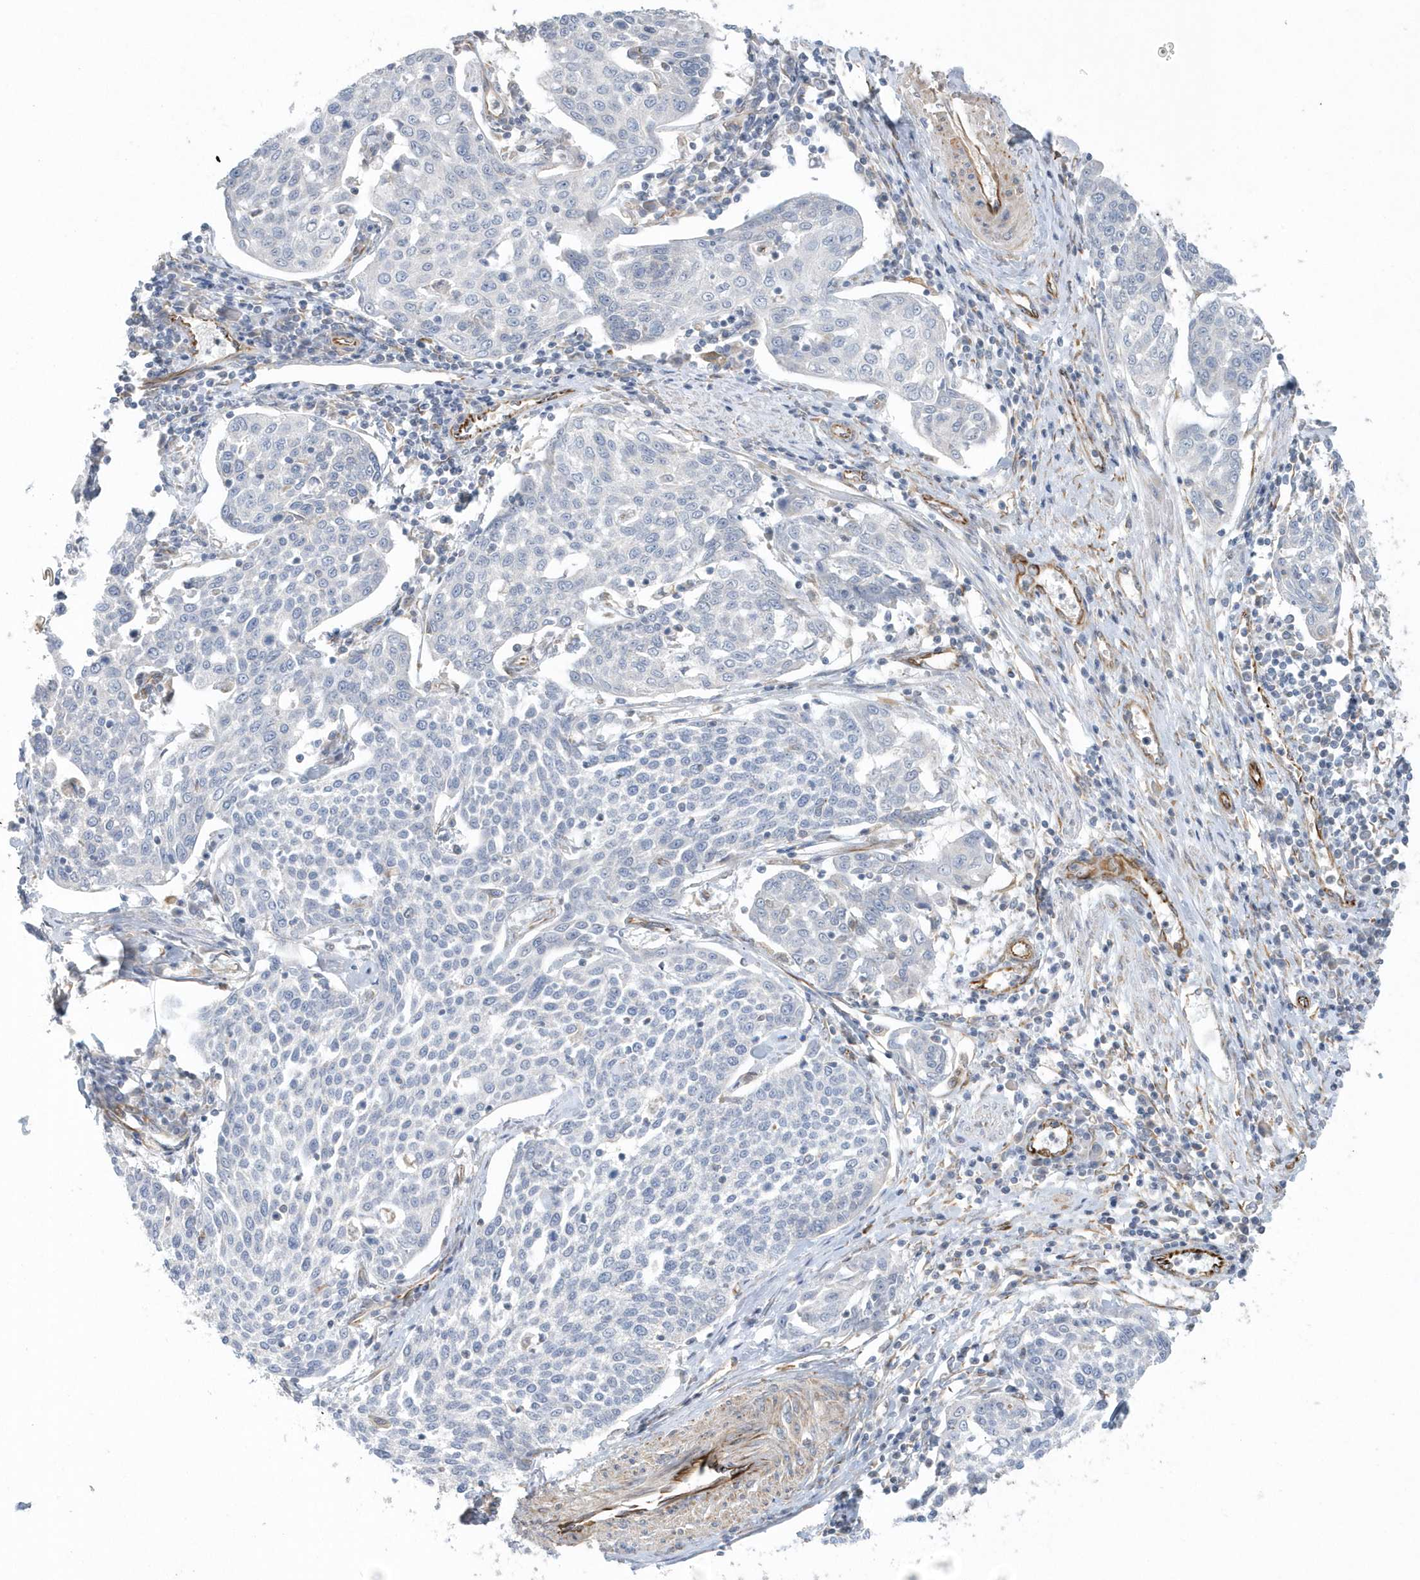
{"staining": {"intensity": "negative", "quantity": "none", "location": "none"}, "tissue": "cervical cancer", "cell_type": "Tumor cells", "image_type": "cancer", "snomed": [{"axis": "morphology", "description": "Squamous cell carcinoma, NOS"}, {"axis": "topography", "description": "Cervix"}], "caption": "Image shows no significant protein positivity in tumor cells of squamous cell carcinoma (cervical).", "gene": "RAB17", "patient": {"sex": "female", "age": 34}}